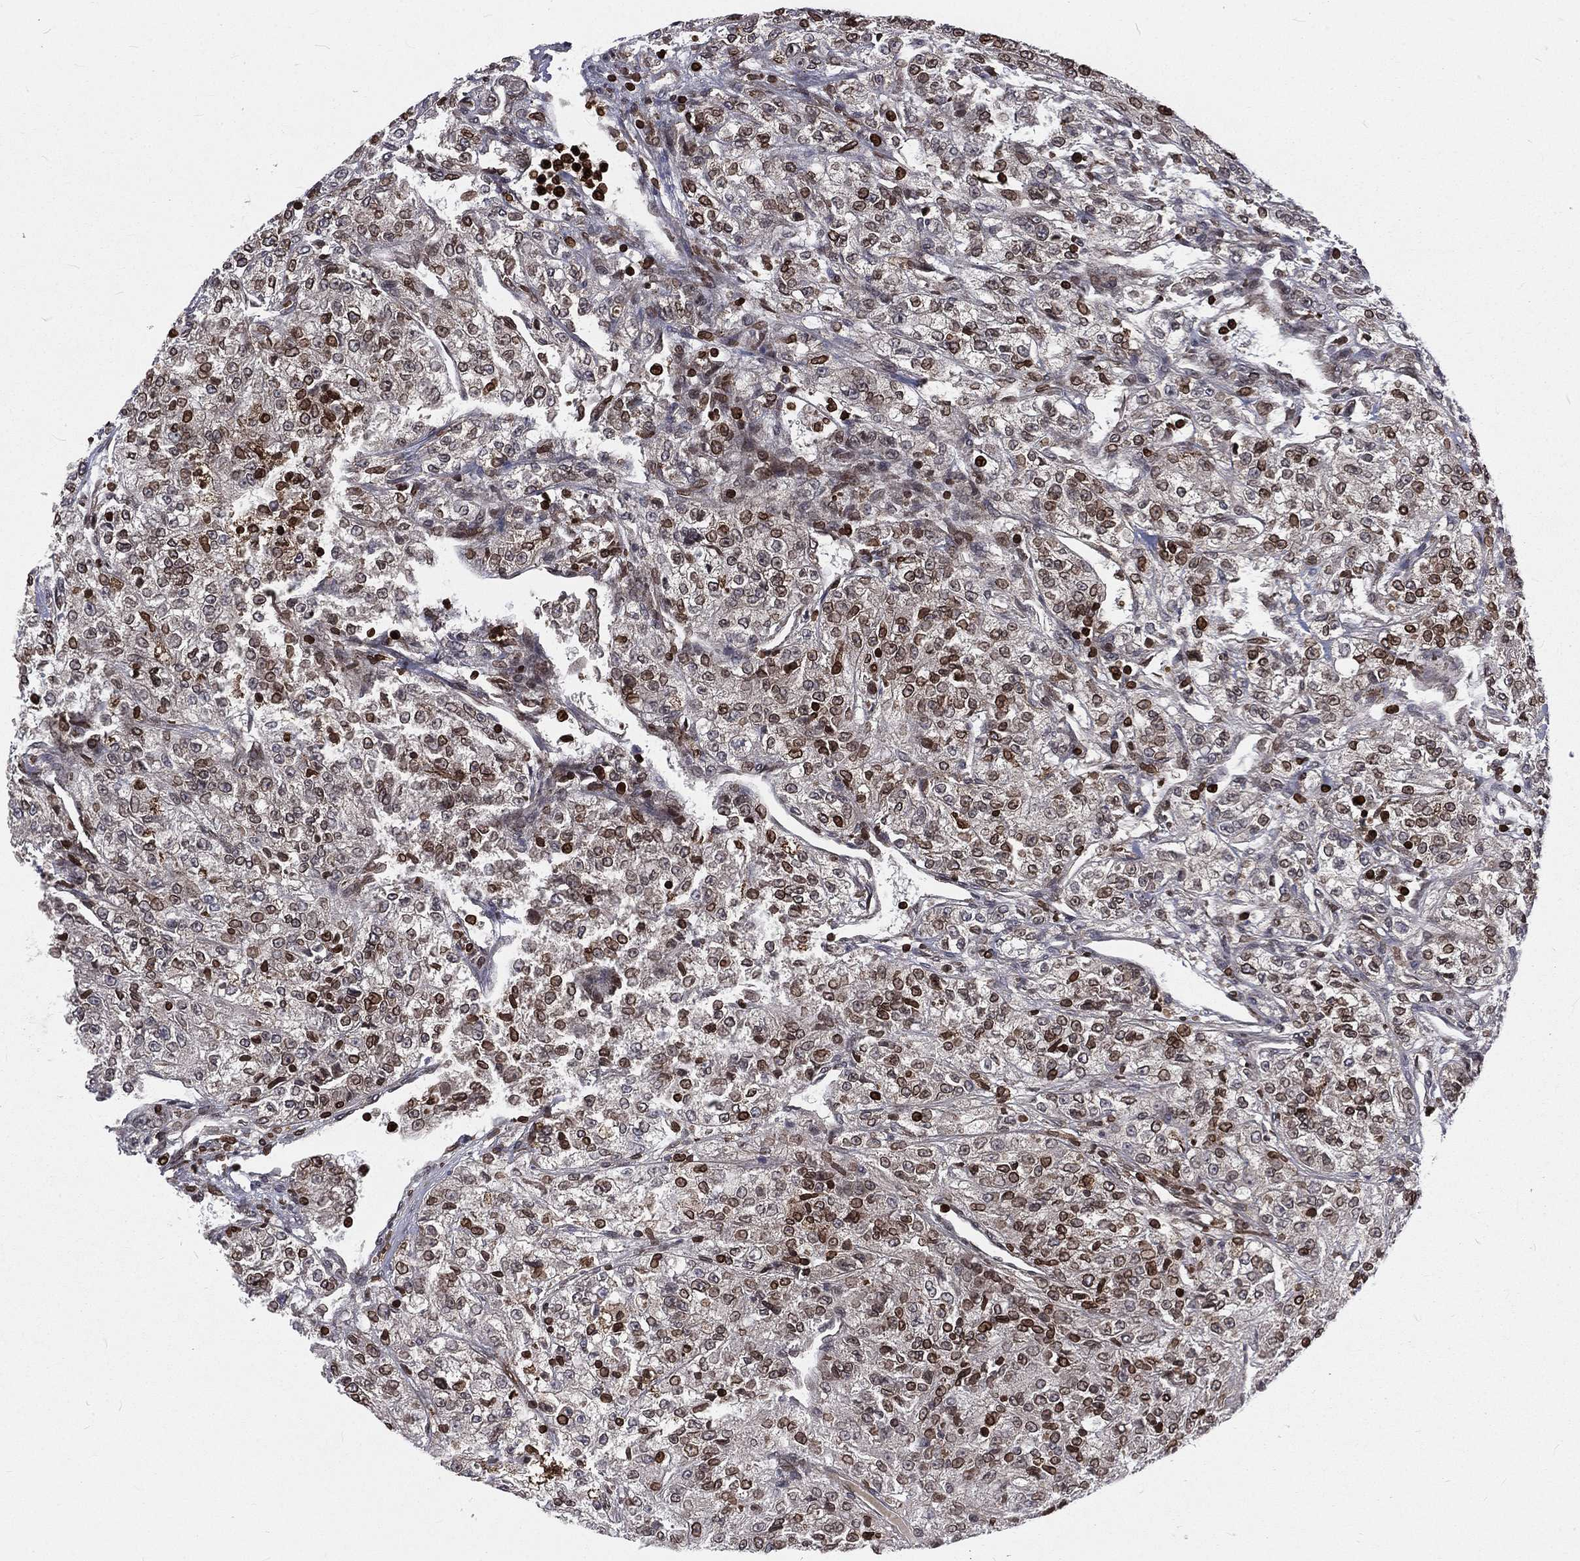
{"staining": {"intensity": "moderate", "quantity": "25%-75%", "location": "cytoplasmic/membranous,nuclear"}, "tissue": "renal cancer", "cell_type": "Tumor cells", "image_type": "cancer", "snomed": [{"axis": "morphology", "description": "Adenocarcinoma, NOS"}, {"axis": "topography", "description": "Kidney"}], "caption": "A brown stain labels moderate cytoplasmic/membranous and nuclear staining of a protein in human renal cancer tumor cells.", "gene": "LBR", "patient": {"sex": "female", "age": 63}}